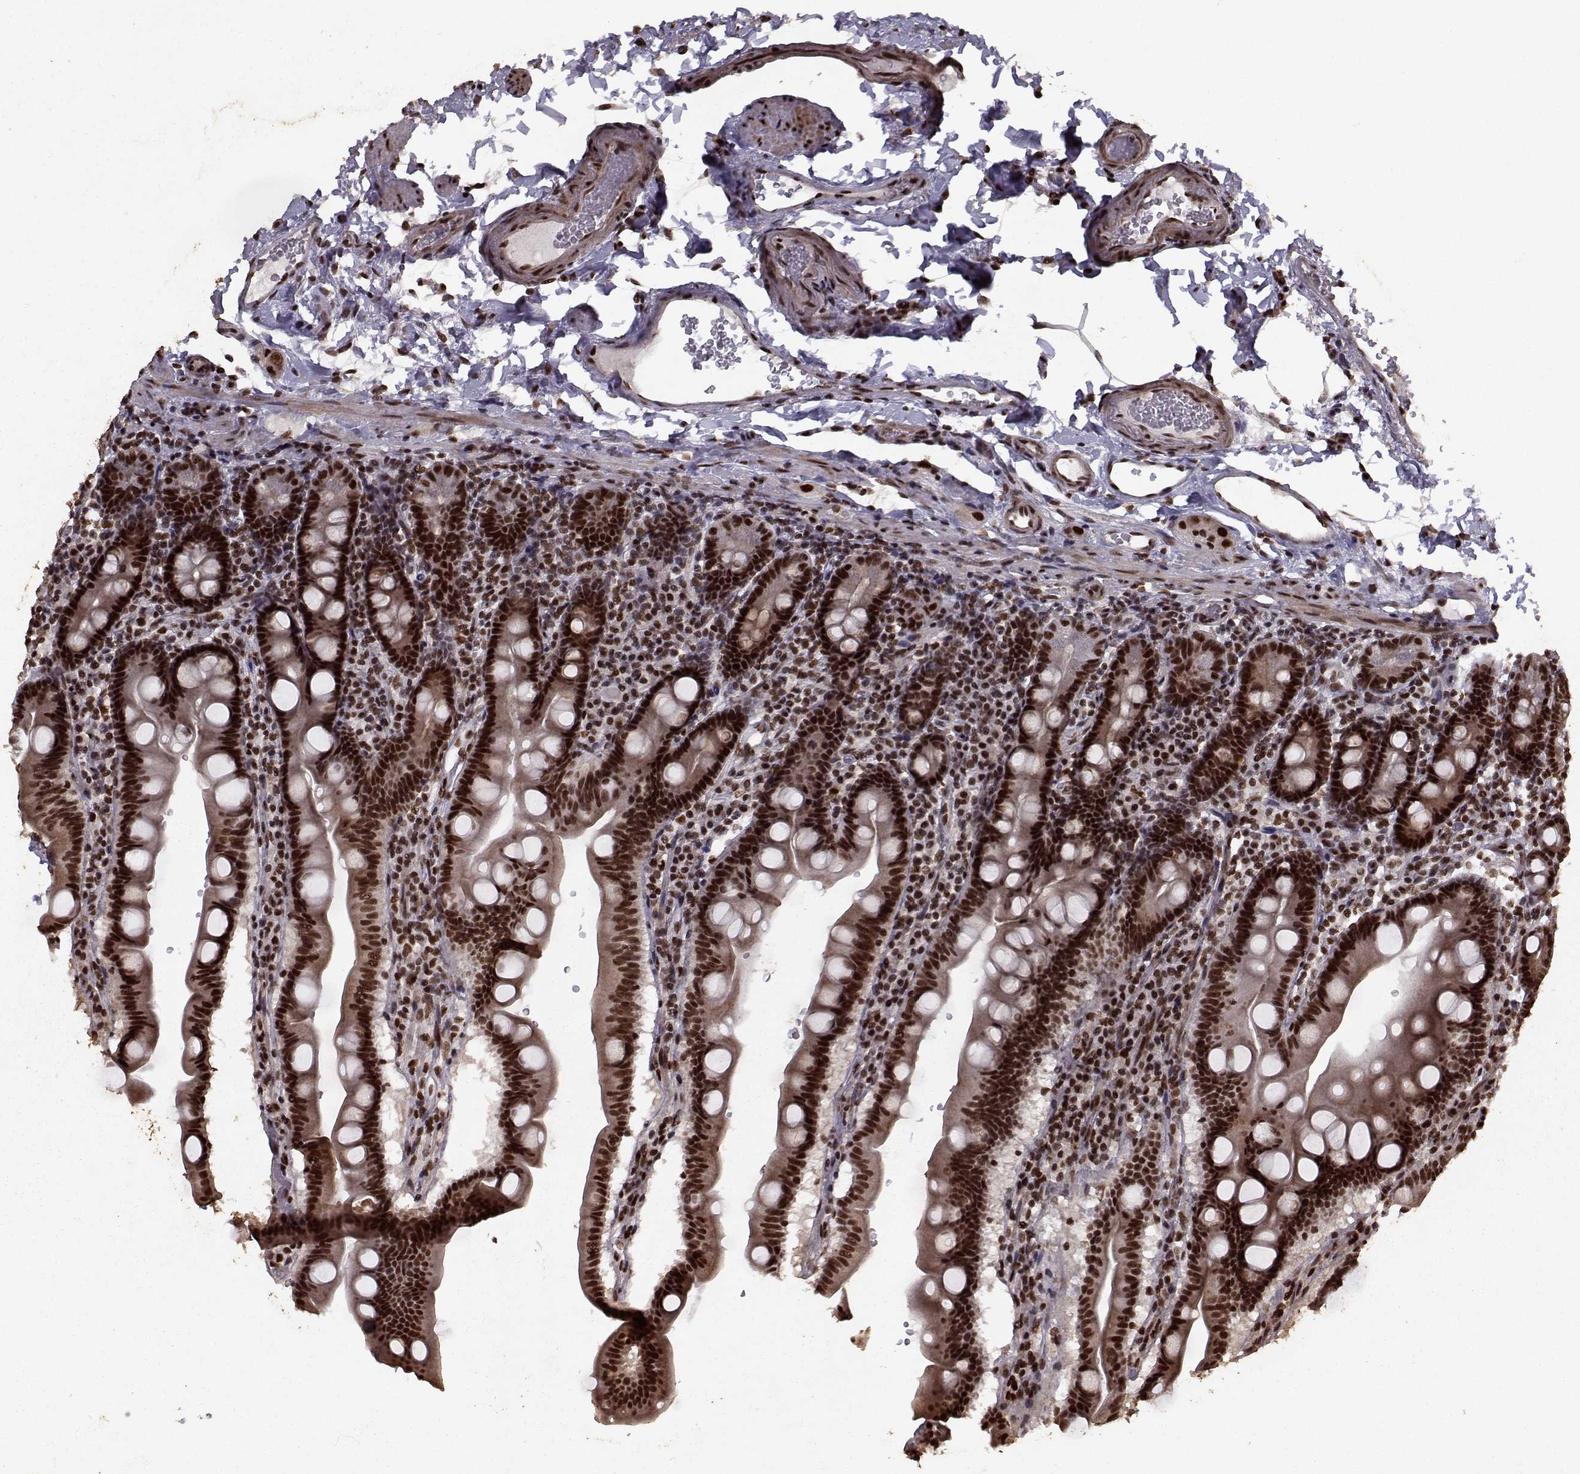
{"staining": {"intensity": "strong", "quantity": ">75%", "location": "cytoplasmic/membranous,nuclear"}, "tissue": "duodenum", "cell_type": "Glandular cells", "image_type": "normal", "snomed": [{"axis": "morphology", "description": "Normal tissue, NOS"}, {"axis": "topography", "description": "Duodenum"}], "caption": "Immunohistochemistry (IHC) photomicrograph of unremarkable human duodenum stained for a protein (brown), which shows high levels of strong cytoplasmic/membranous,nuclear expression in about >75% of glandular cells.", "gene": "SF1", "patient": {"sex": "male", "age": 59}}